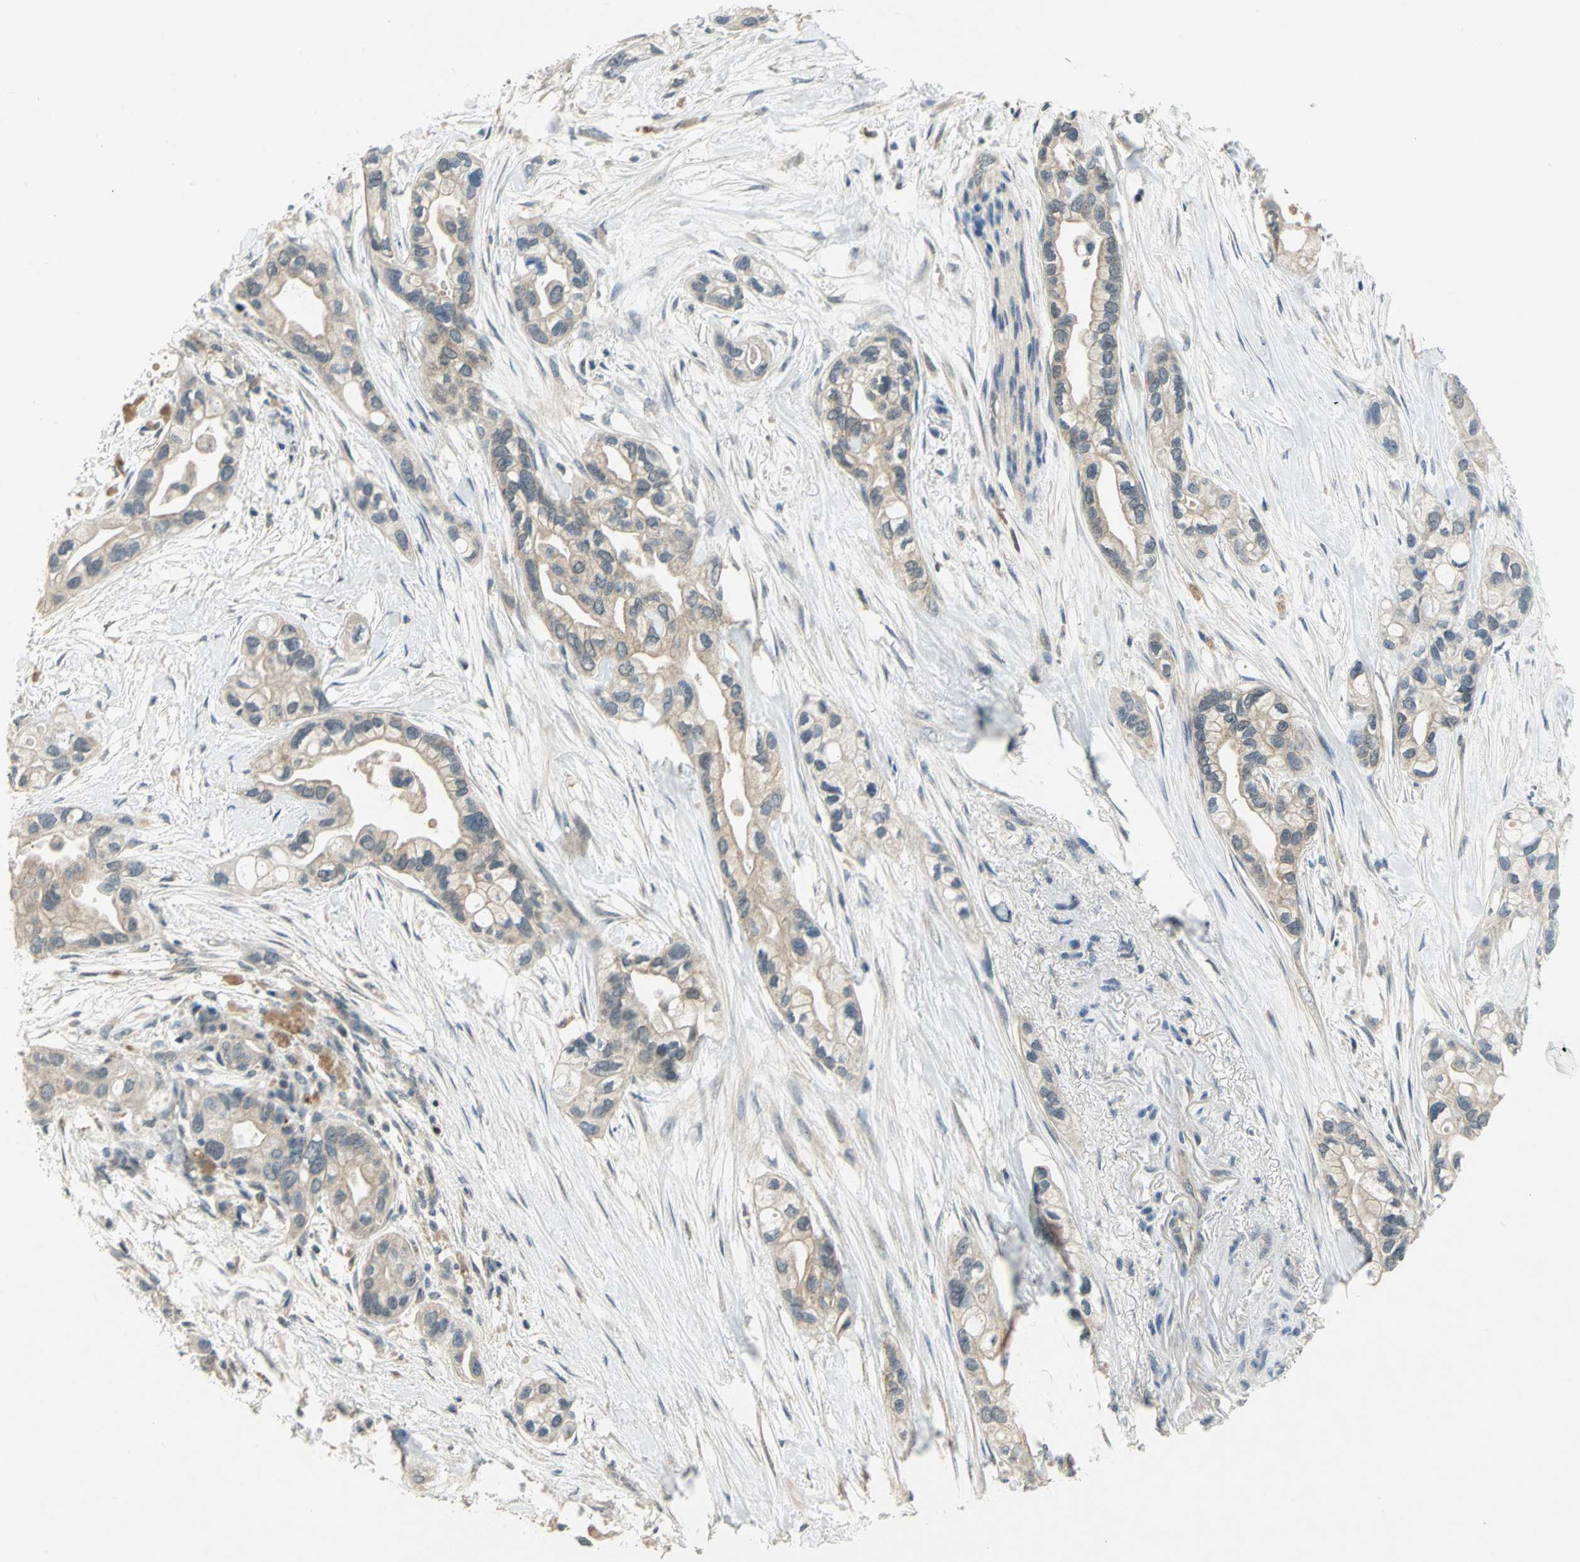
{"staining": {"intensity": "weak", "quantity": ">75%", "location": "cytoplasmic/membranous"}, "tissue": "pancreatic cancer", "cell_type": "Tumor cells", "image_type": "cancer", "snomed": [{"axis": "morphology", "description": "Adenocarcinoma, NOS"}, {"axis": "topography", "description": "Pancreas"}], "caption": "A brown stain shows weak cytoplasmic/membranous positivity of a protein in human pancreatic cancer tumor cells.", "gene": "PPIA", "patient": {"sex": "female", "age": 77}}